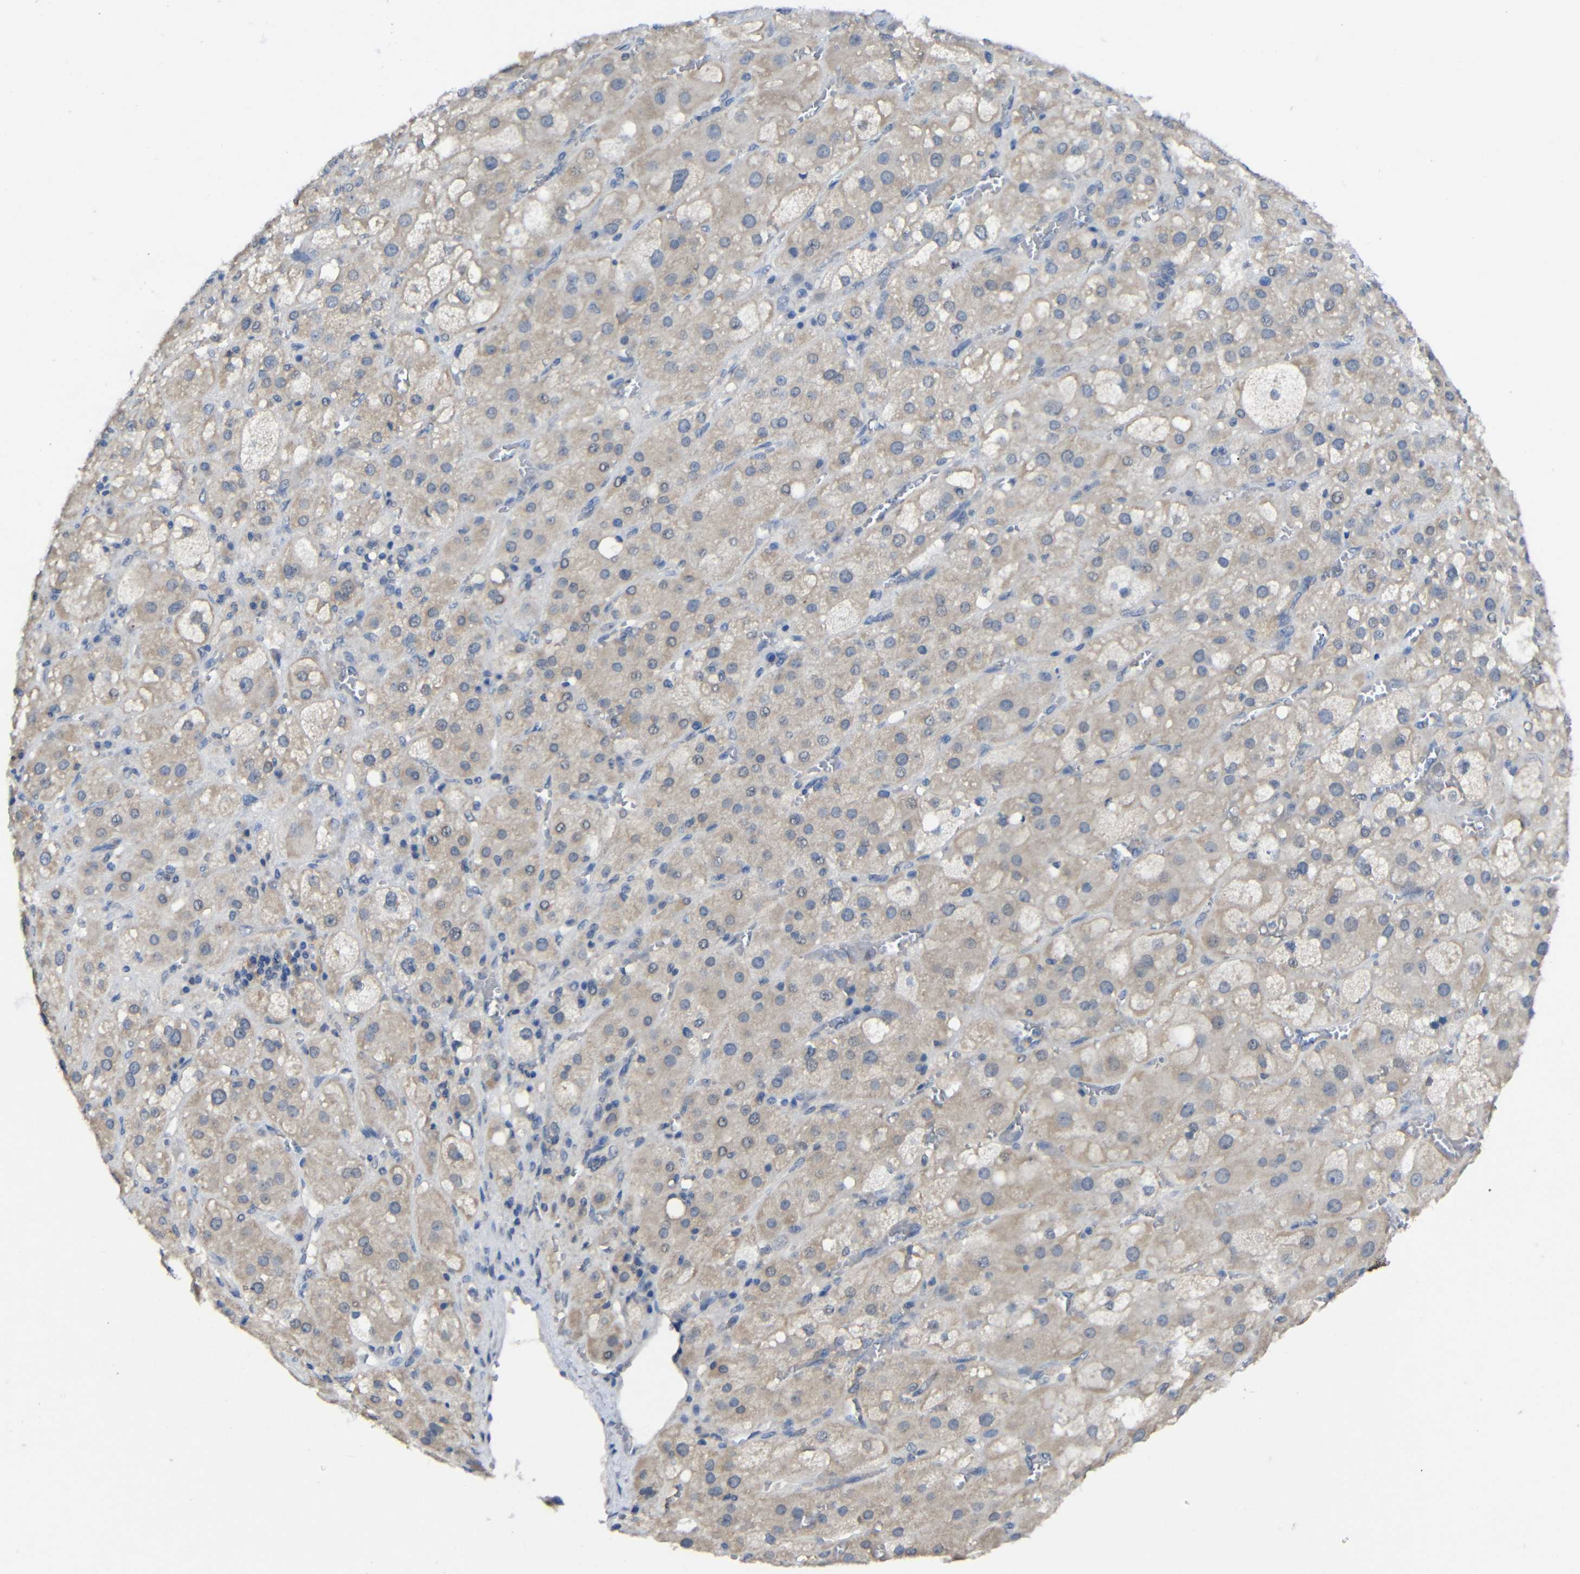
{"staining": {"intensity": "weak", "quantity": "25%-75%", "location": "cytoplasmic/membranous"}, "tissue": "adrenal gland", "cell_type": "Glandular cells", "image_type": "normal", "snomed": [{"axis": "morphology", "description": "Normal tissue, NOS"}, {"axis": "topography", "description": "Adrenal gland"}], "caption": "Immunohistochemistry micrograph of unremarkable human adrenal gland stained for a protein (brown), which shows low levels of weak cytoplasmic/membranous staining in about 25%-75% of glandular cells.", "gene": "HNF1A", "patient": {"sex": "female", "age": 47}}